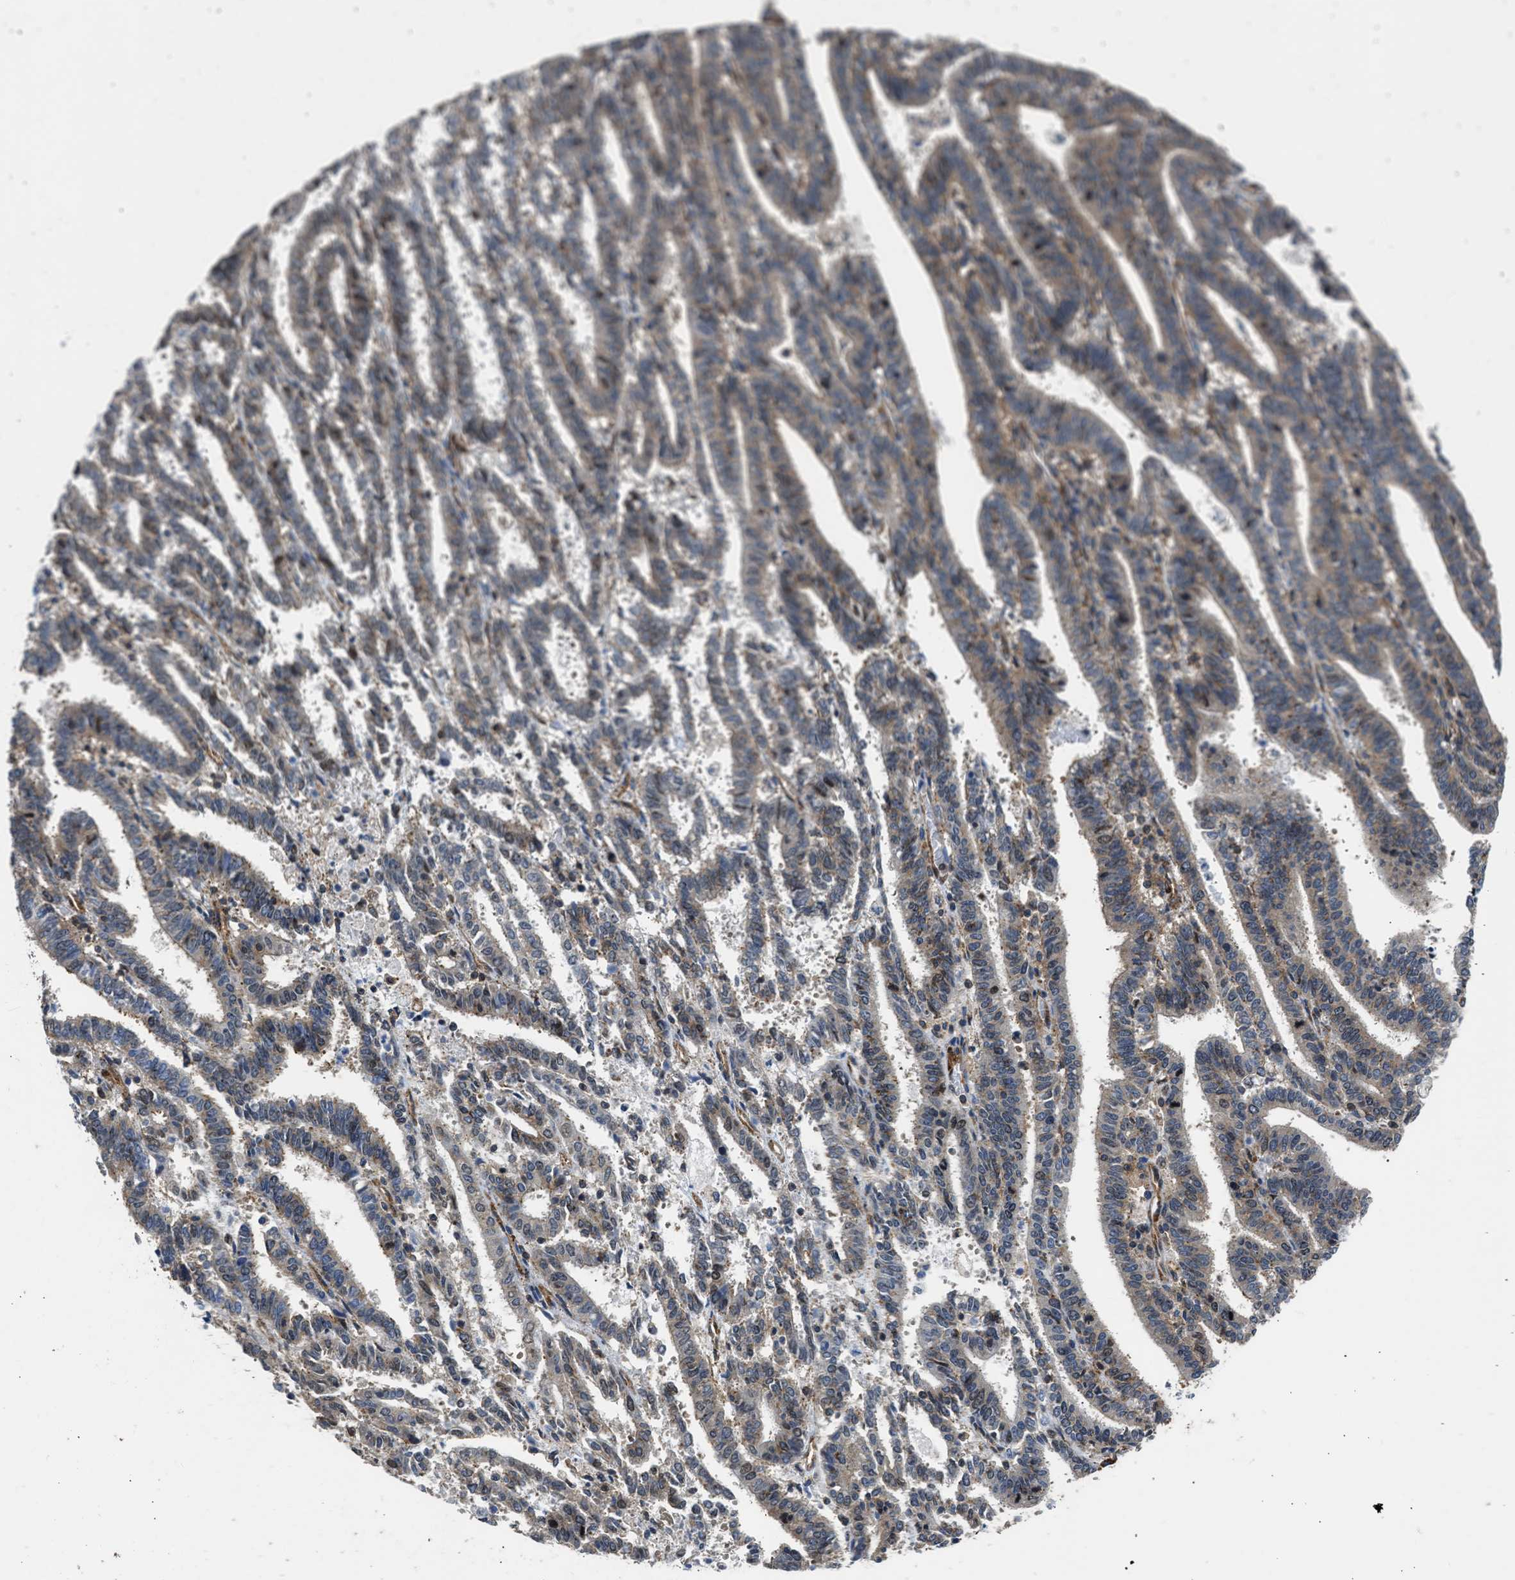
{"staining": {"intensity": "moderate", "quantity": "25%-75%", "location": "cytoplasmic/membranous"}, "tissue": "endometrial cancer", "cell_type": "Tumor cells", "image_type": "cancer", "snomed": [{"axis": "morphology", "description": "Adenocarcinoma, NOS"}, {"axis": "topography", "description": "Uterus"}], "caption": "There is medium levels of moderate cytoplasmic/membranous positivity in tumor cells of endometrial cancer, as demonstrated by immunohistochemical staining (brown color).", "gene": "SEPTIN2", "patient": {"sex": "female", "age": 83}}